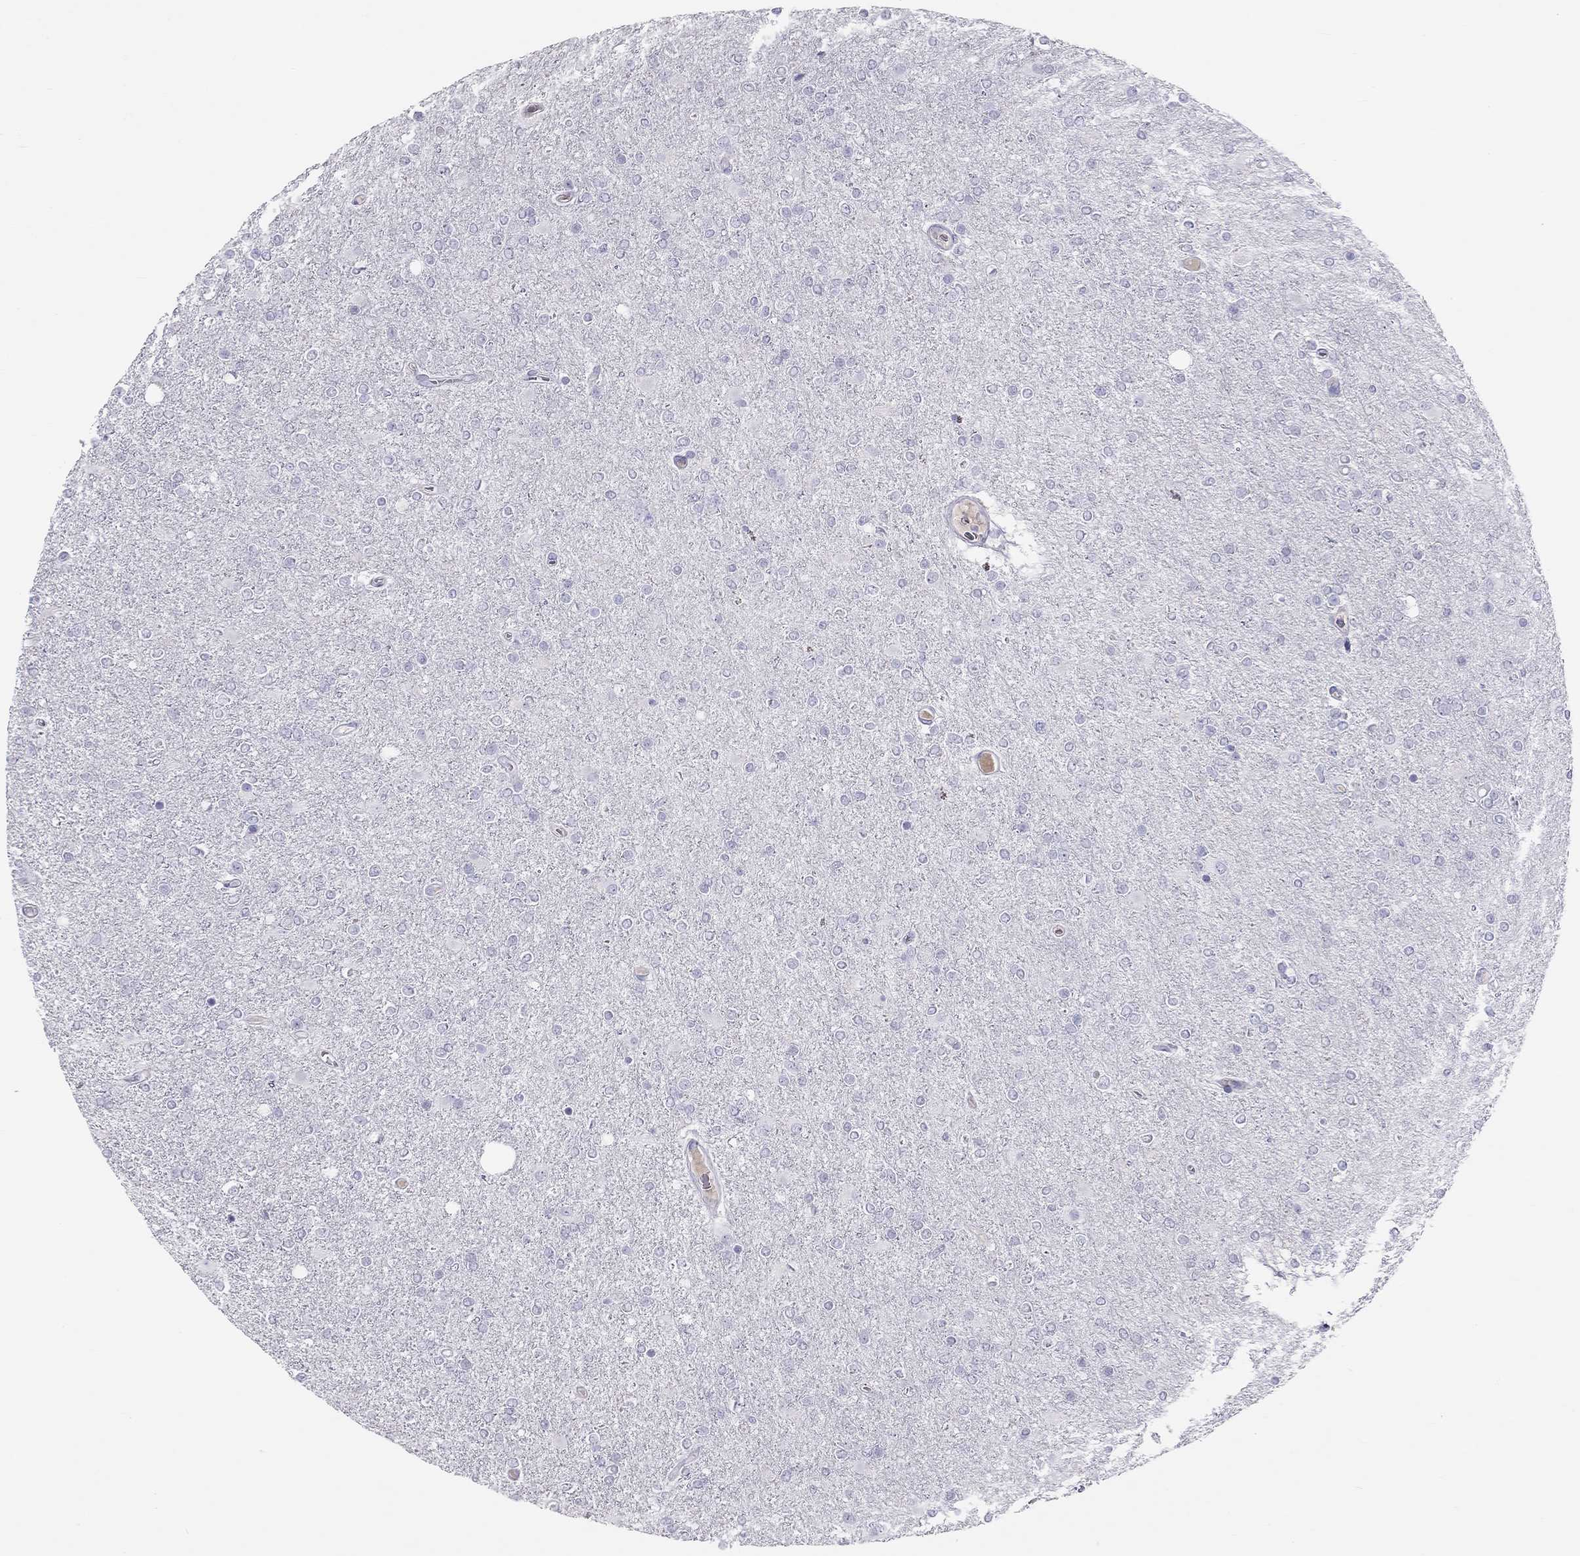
{"staining": {"intensity": "negative", "quantity": "none", "location": "none"}, "tissue": "glioma", "cell_type": "Tumor cells", "image_type": "cancer", "snomed": [{"axis": "morphology", "description": "Glioma, malignant, High grade"}, {"axis": "topography", "description": "Cerebral cortex"}], "caption": "Glioma was stained to show a protein in brown. There is no significant staining in tumor cells. (Stains: DAB (3,3'-diaminobenzidine) IHC with hematoxylin counter stain, Microscopy: brightfield microscopy at high magnification).", "gene": "KLRG1", "patient": {"sex": "male", "age": 70}}